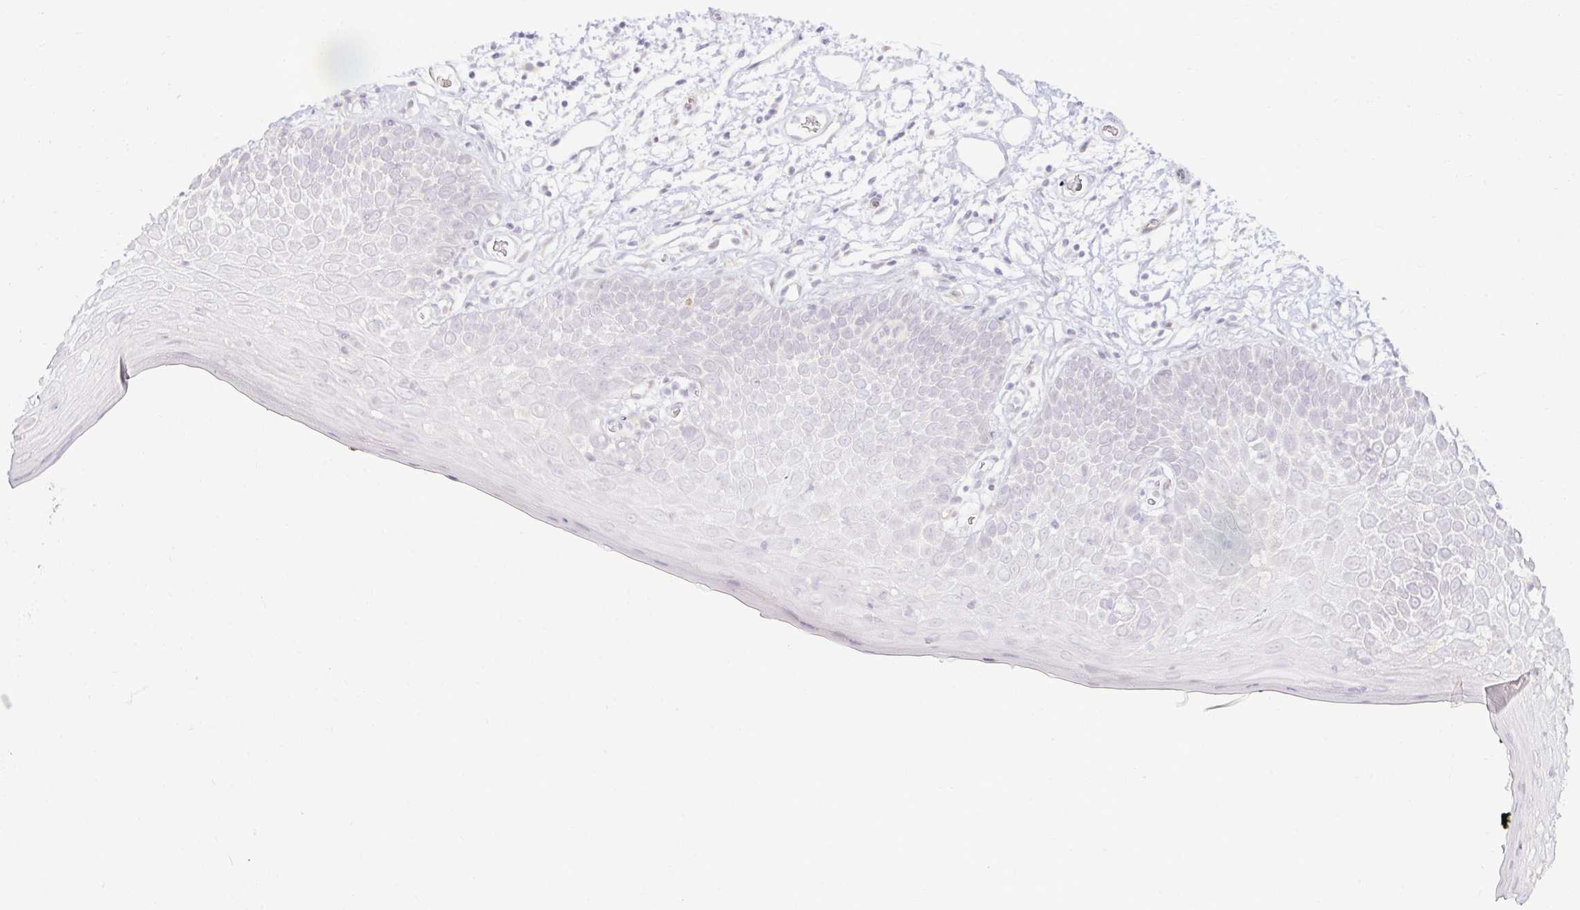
{"staining": {"intensity": "negative", "quantity": "none", "location": "none"}, "tissue": "oral mucosa", "cell_type": "Squamous epithelial cells", "image_type": "normal", "snomed": [{"axis": "morphology", "description": "Normal tissue, NOS"}, {"axis": "morphology", "description": "Squamous cell carcinoma, NOS"}, {"axis": "topography", "description": "Oral tissue"}, {"axis": "topography", "description": "Tounge, NOS"}, {"axis": "topography", "description": "Head-Neck"}], "caption": "Squamous epithelial cells show no significant protein staining in unremarkable oral mucosa. (Stains: DAB immunohistochemistry with hematoxylin counter stain, Microscopy: brightfield microscopy at high magnification).", "gene": "ACAN", "patient": {"sex": "male", "age": 76}}